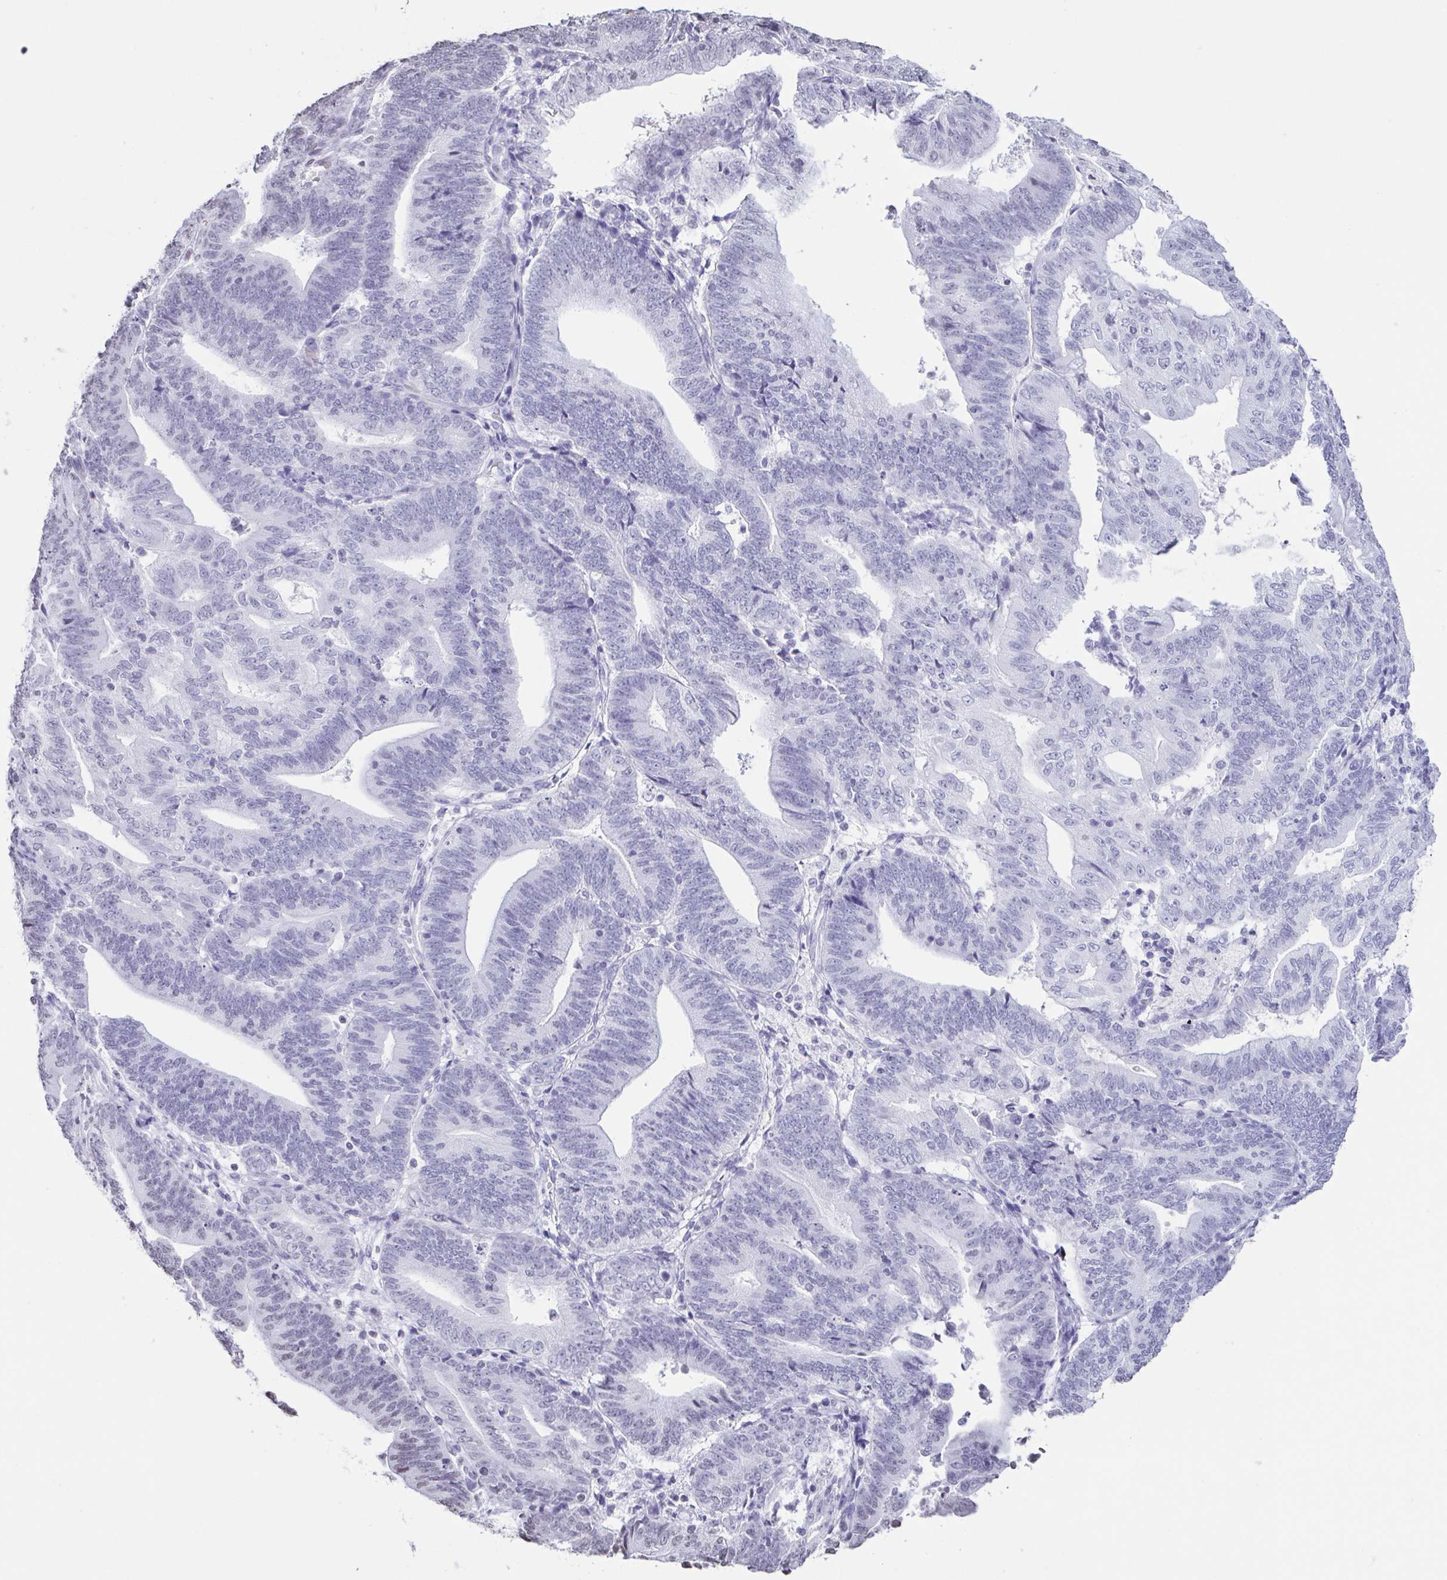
{"staining": {"intensity": "negative", "quantity": "none", "location": "none"}, "tissue": "endometrial cancer", "cell_type": "Tumor cells", "image_type": "cancer", "snomed": [{"axis": "morphology", "description": "Adenocarcinoma, NOS"}, {"axis": "topography", "description": "Endometrium"}], "caption": "Immunohistochemistry (IHC) of endometrial cancer reveals no staining in tumor cells.", "gene": "VCY1B", "patient": {"sex": "female", "age": 70}}